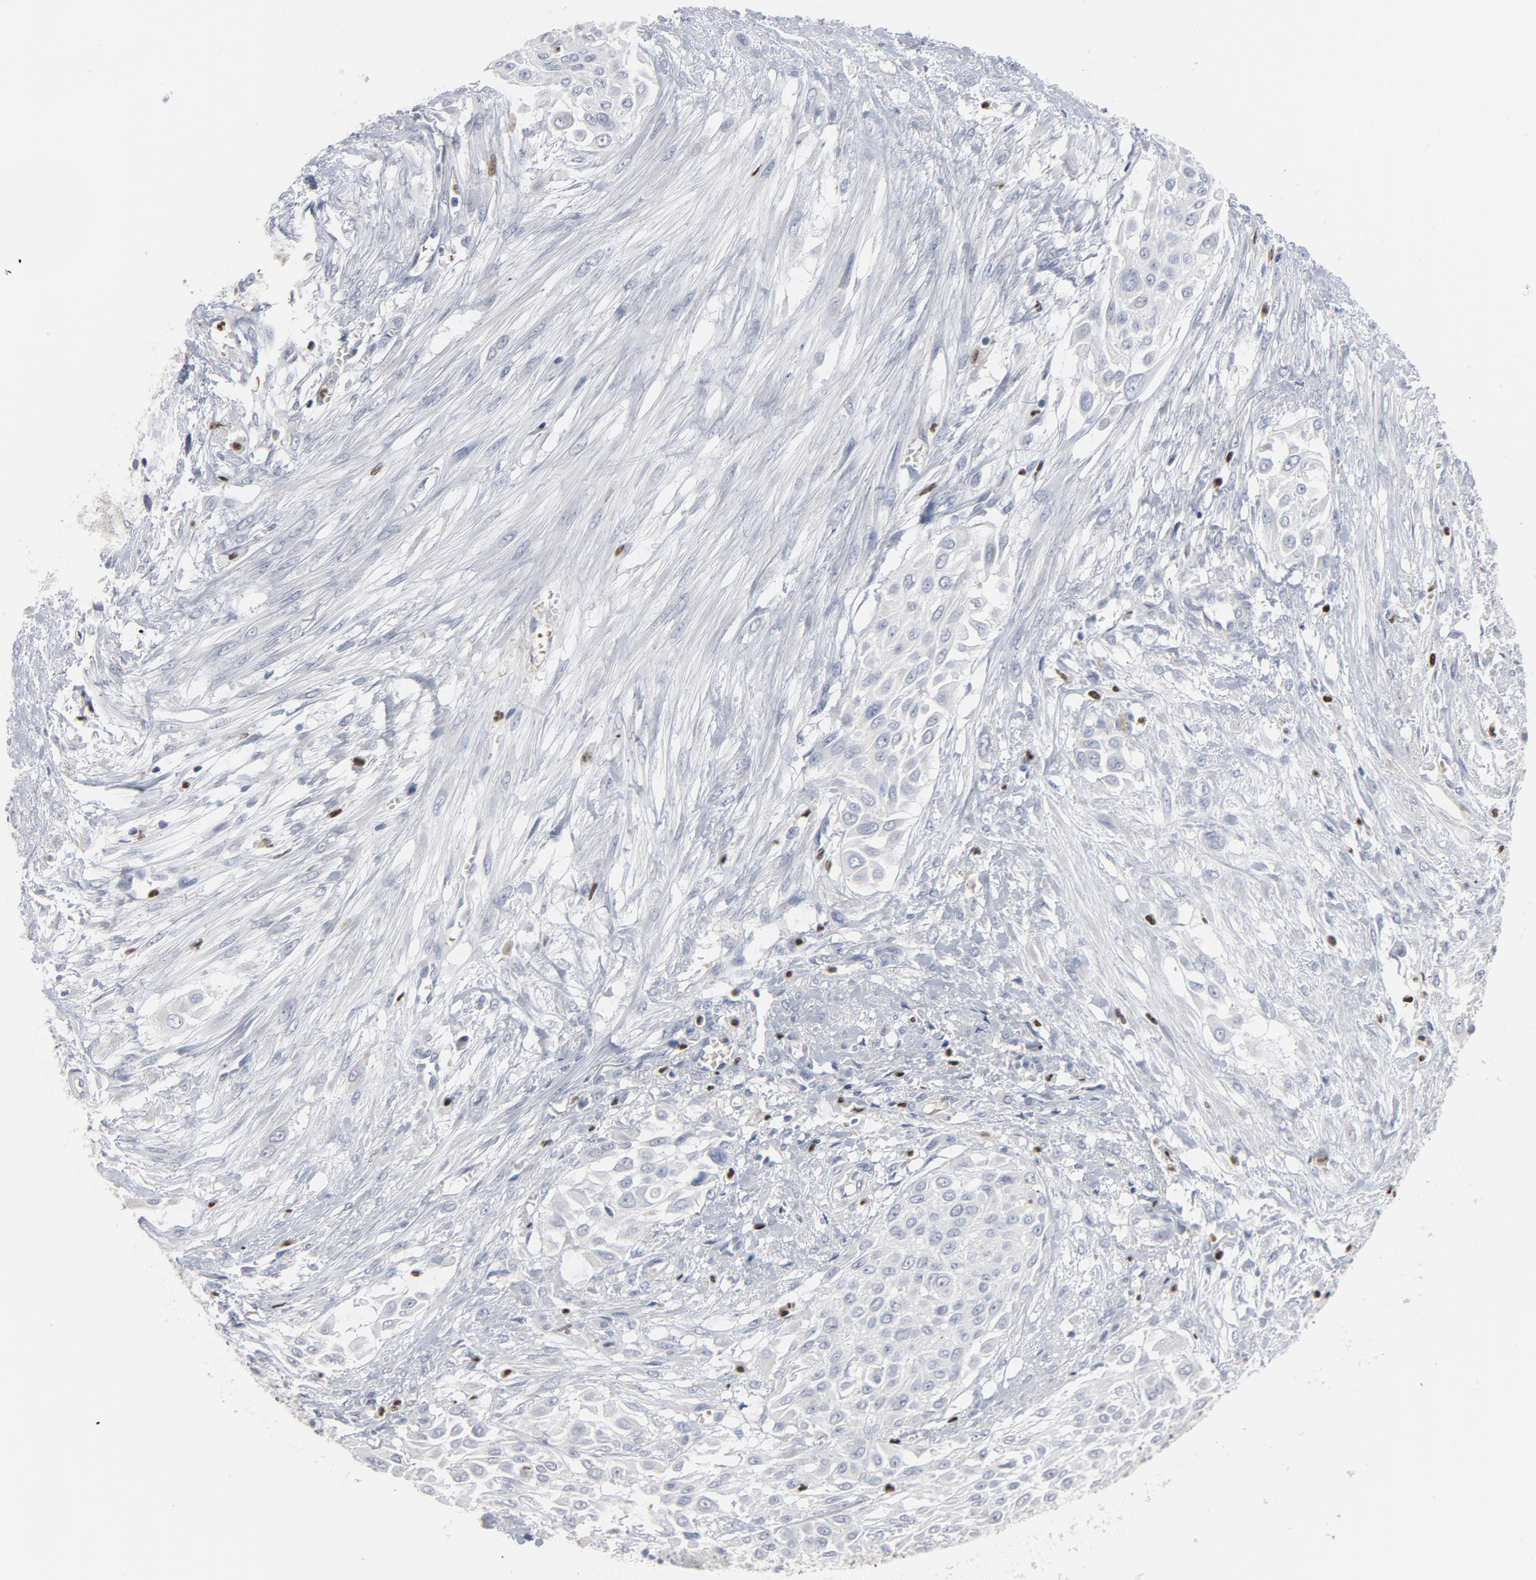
{"staining": {"intensity": "negative", "quantity": "none", "location": "none"}, "tissue": "urothelial cancer", "cell_type": "Tumor cells", "image_type": "cancer", "snomed": [{"axis": "morphology", "description": "Urothelial carcinoma, High grade"}, {"axis": "topography", "description": "Urinary bladder"}], "caption": "Human urothelial cancer stained for a protein using immunohistochemistry (IHC) demonstrates no positivity in tumor cells.", "gene": "SPI1", "patient": {"sex": "male", "age": 57}}